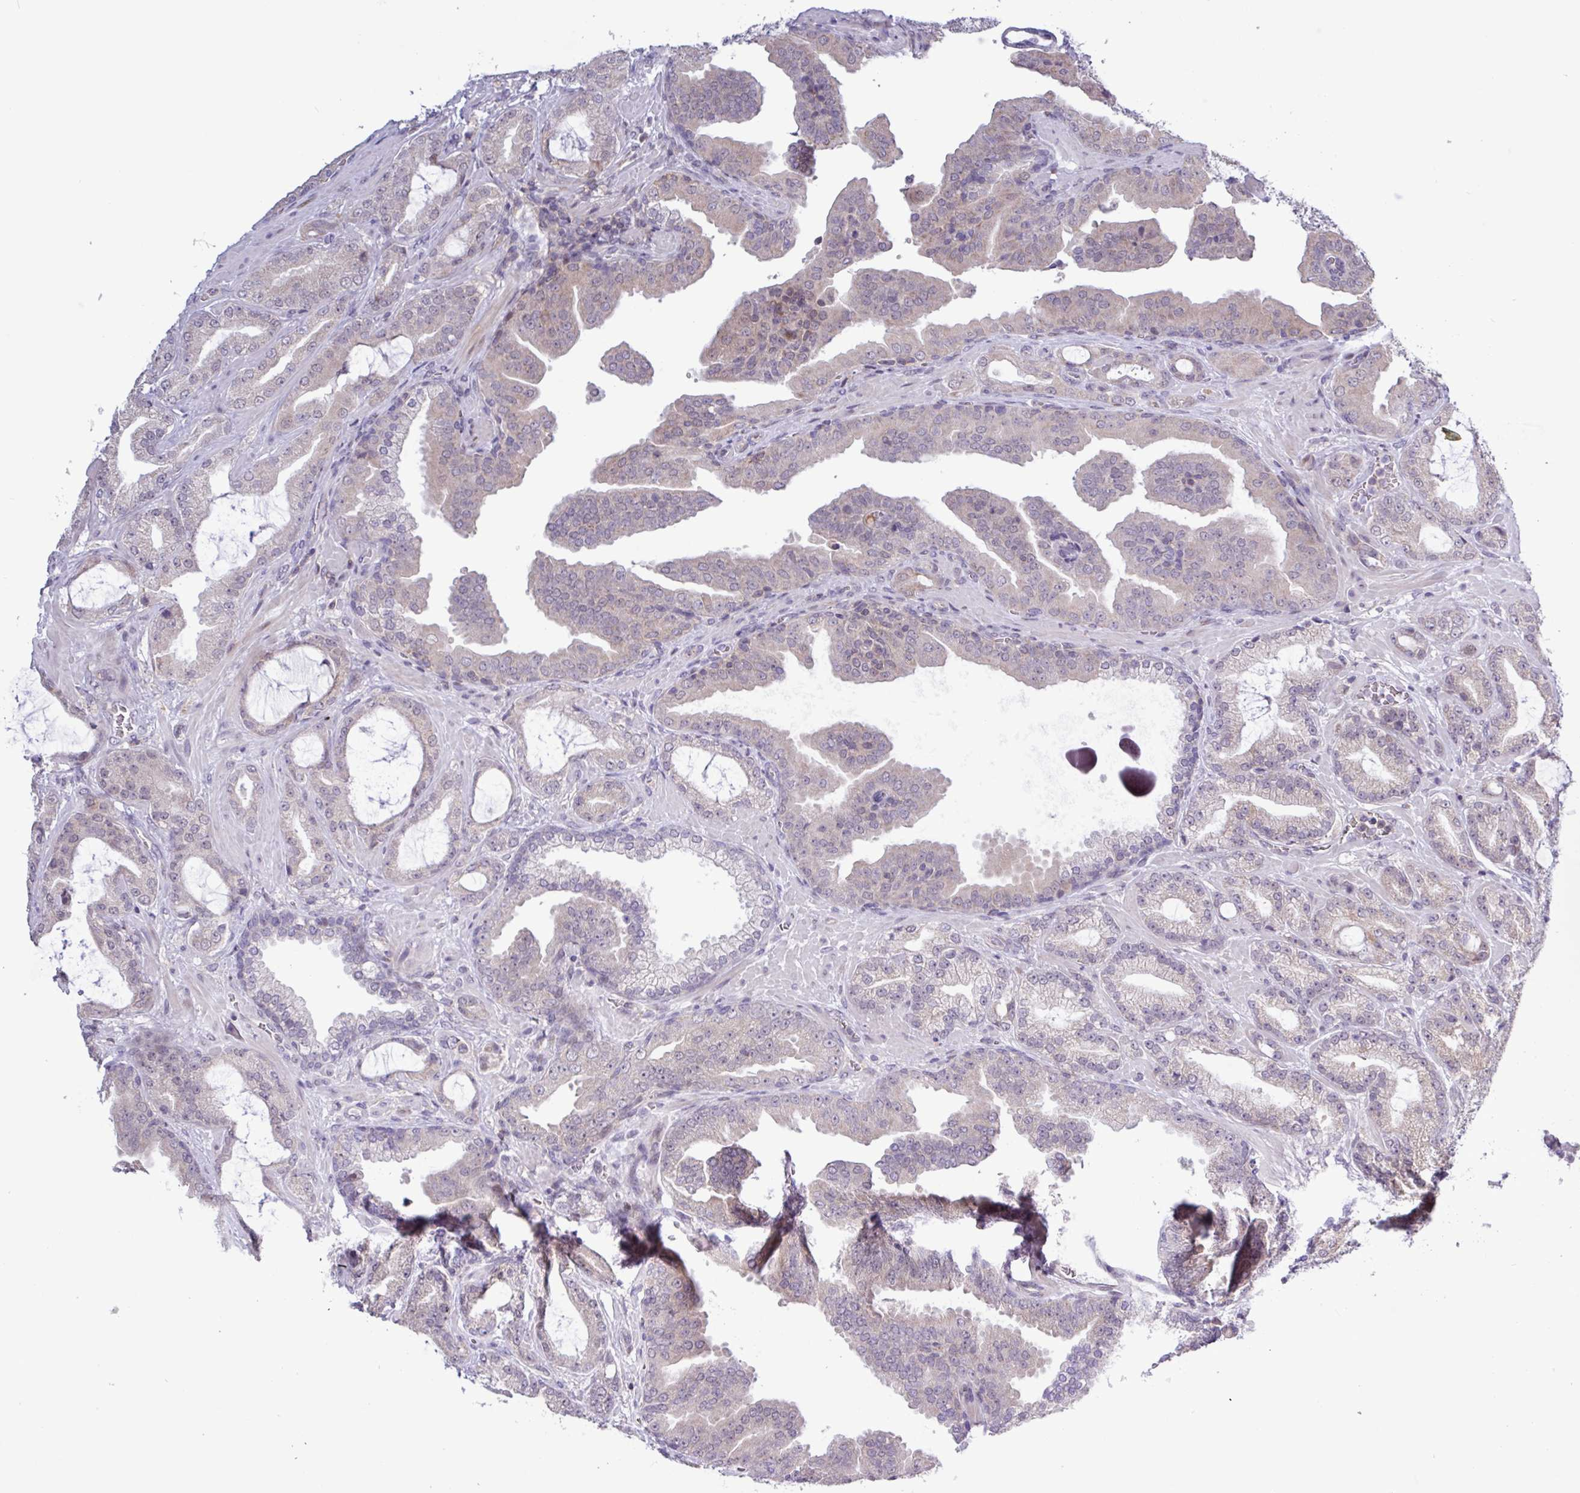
{"staining": {"intensity": "negative", "quantity": "none", "location": "none"}, "tissue": "prostate cancer", "cell_type": "Tumor cells", "image_type": "cancer", "snomed": [{"axis": "morphology", "description": "Adenocarcinoma, High grade"}, {"axis": "topography", "description": "Prostate"}], "caption": "A high-resolution photomicrograph shows immunohistochemistry staining of high-grade adenocarcinoma (prostate), which shows no significant positivity in tumor cells.", "gene": "RTL3", "patient": {"sex": "male", "age": 68}}